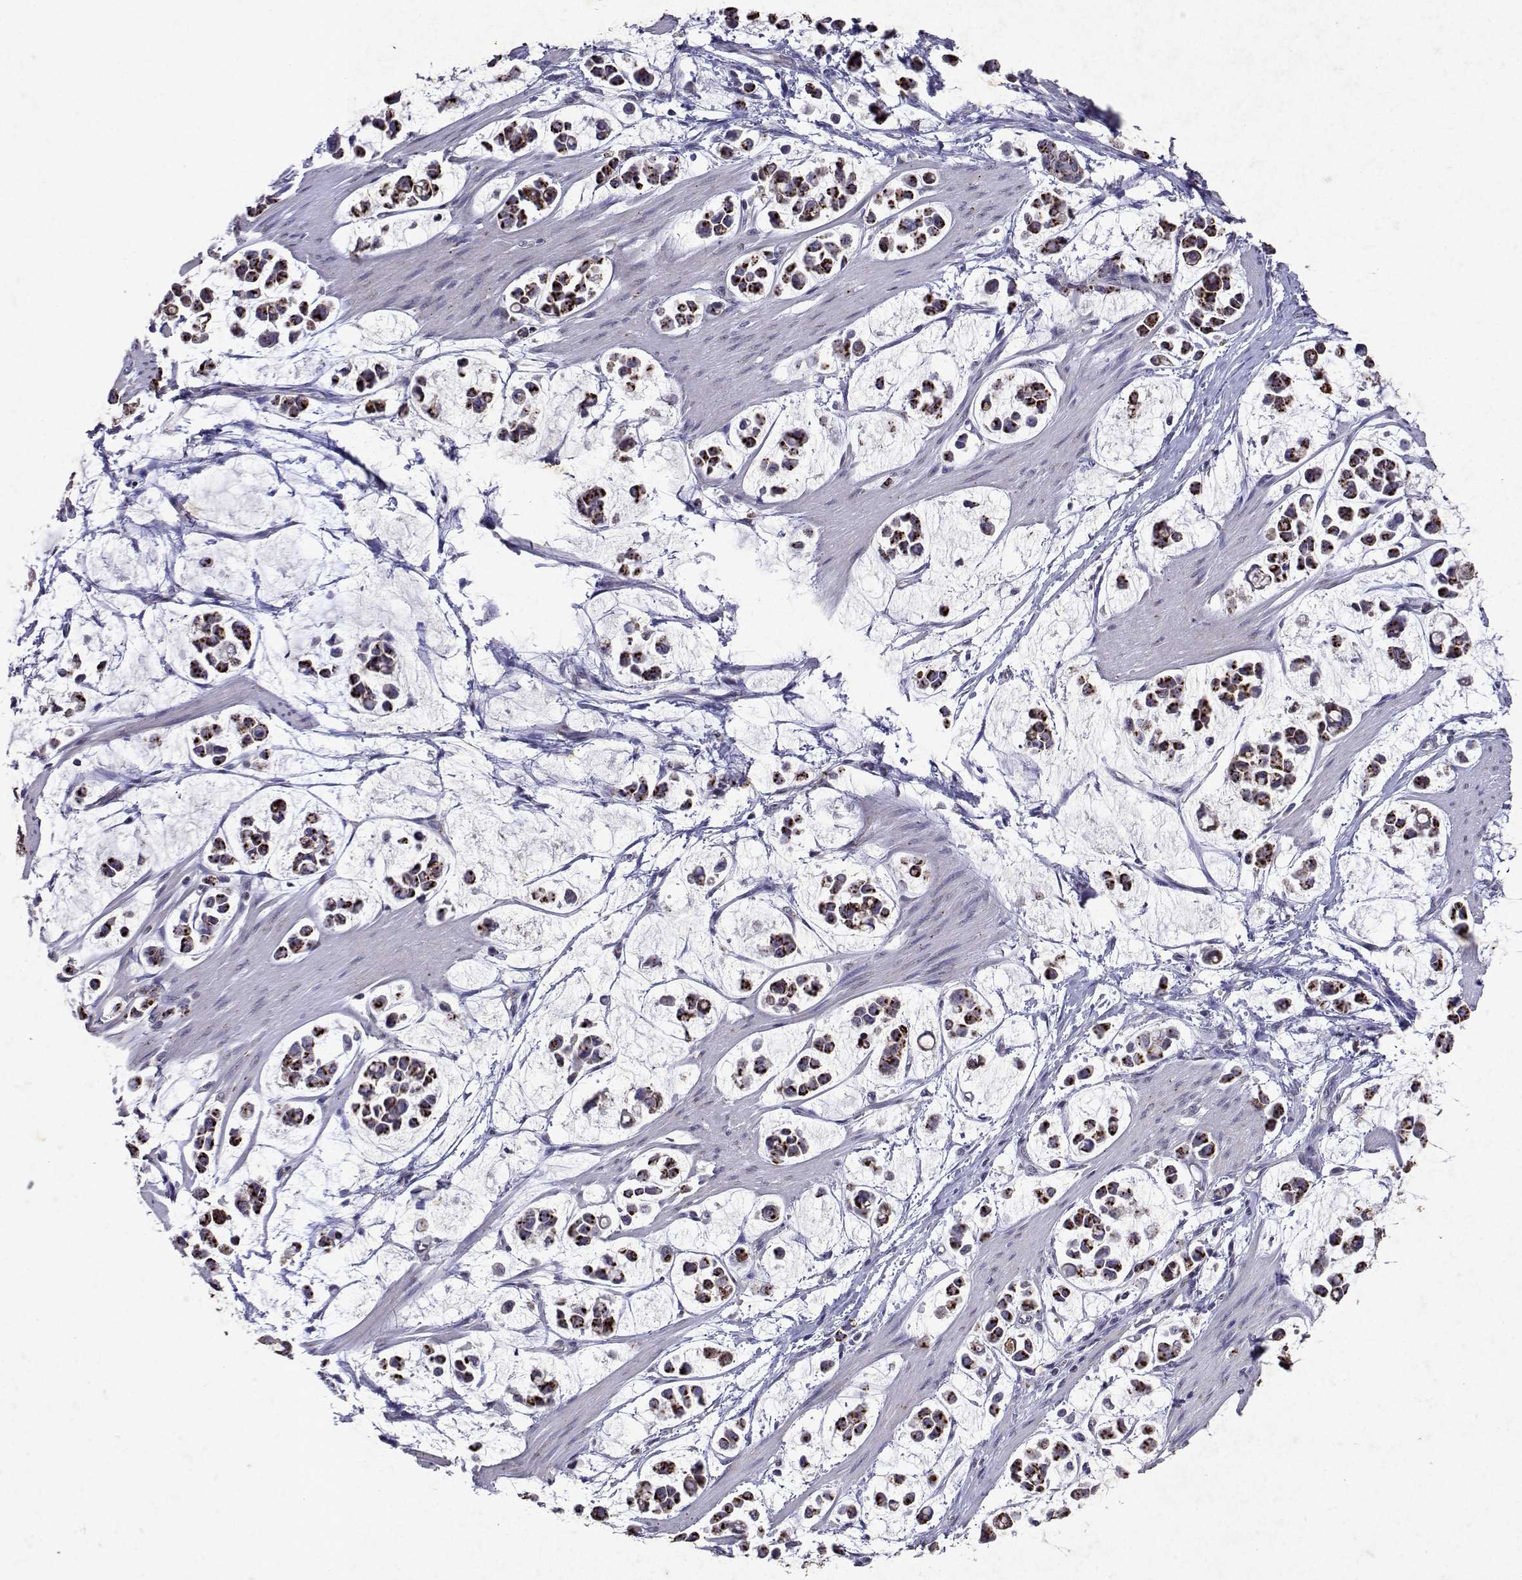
{"staining": {"intensity": "strong", "quantity": "25%-75%", "location": "cytoplasmic/membranous"}, "tissue": "stomach cancer", "cell_type": "Tumor cells", "image_type": "cancer", "snomed": [{"axis": "morphology", "description": "Adenocarcinoma, NOS"}, {"axis": "topography", "description": "Stomach"}], "caption": "This histopathology image shows IHC staining of human stomach cancer (adenocarcinoma), with high strong cytoplasmic/membranous staining in approximately 25%-75% of tumor cells.", "gene": "DUSP28", "patient": {"sex": "male", "age": 82}}